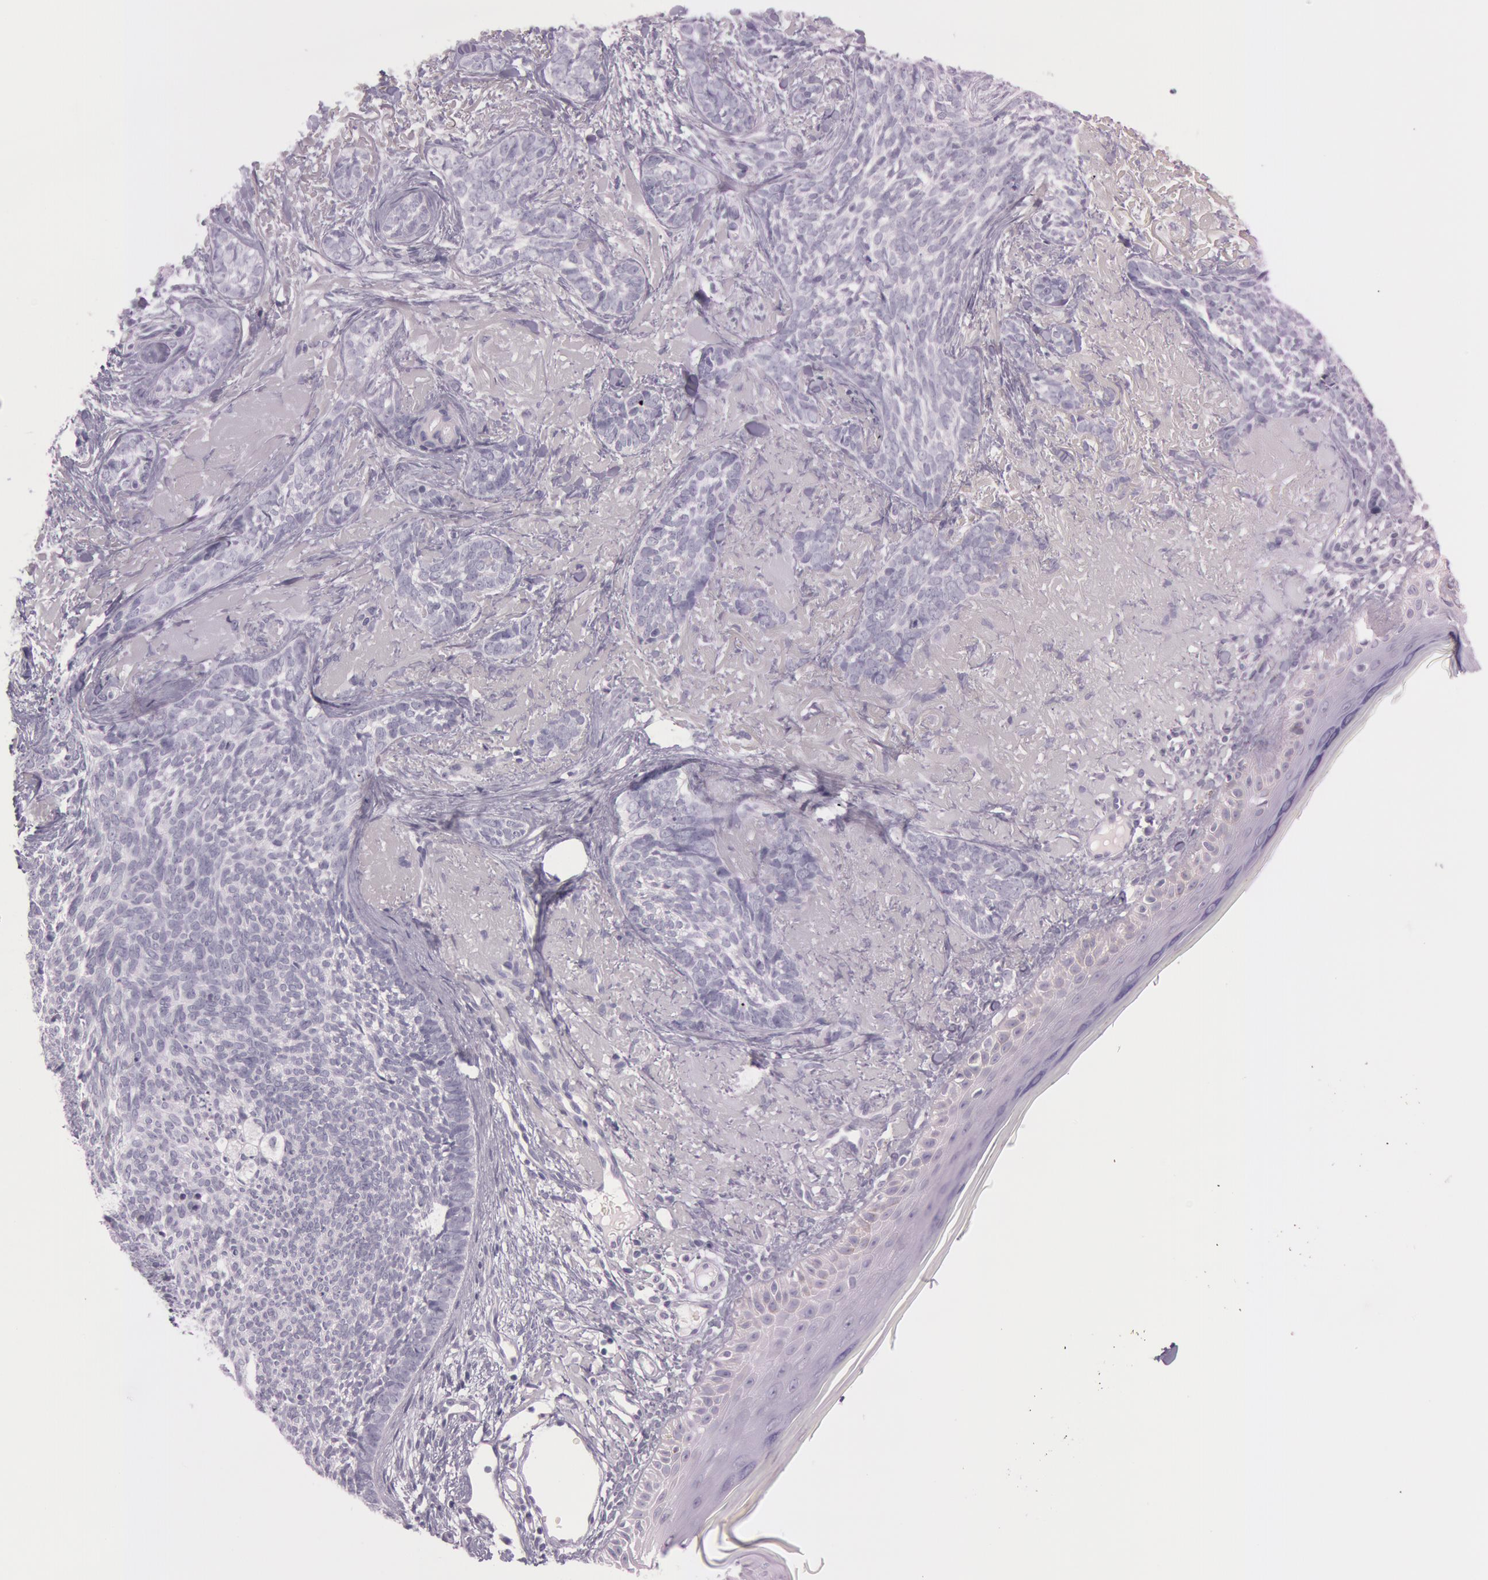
{"staining": {"intensity": "negative", "quantity": "none", "location": "none"}, "tissue": "skin cancer", "cell_type": "Tumor cells", "image_type": "cancer", "snomed": [{"axis": "morphology", "description": "Basal cell carcinoma"}, {"axis": "topography", "description": "Skin"}], "caption": "A high-resolution micrograph shows IHC staining of skin cancer, which displays no significant expression in tumor cells.", "gene": "FOLH1", "patient": {"sex": "female", "age": 81}}